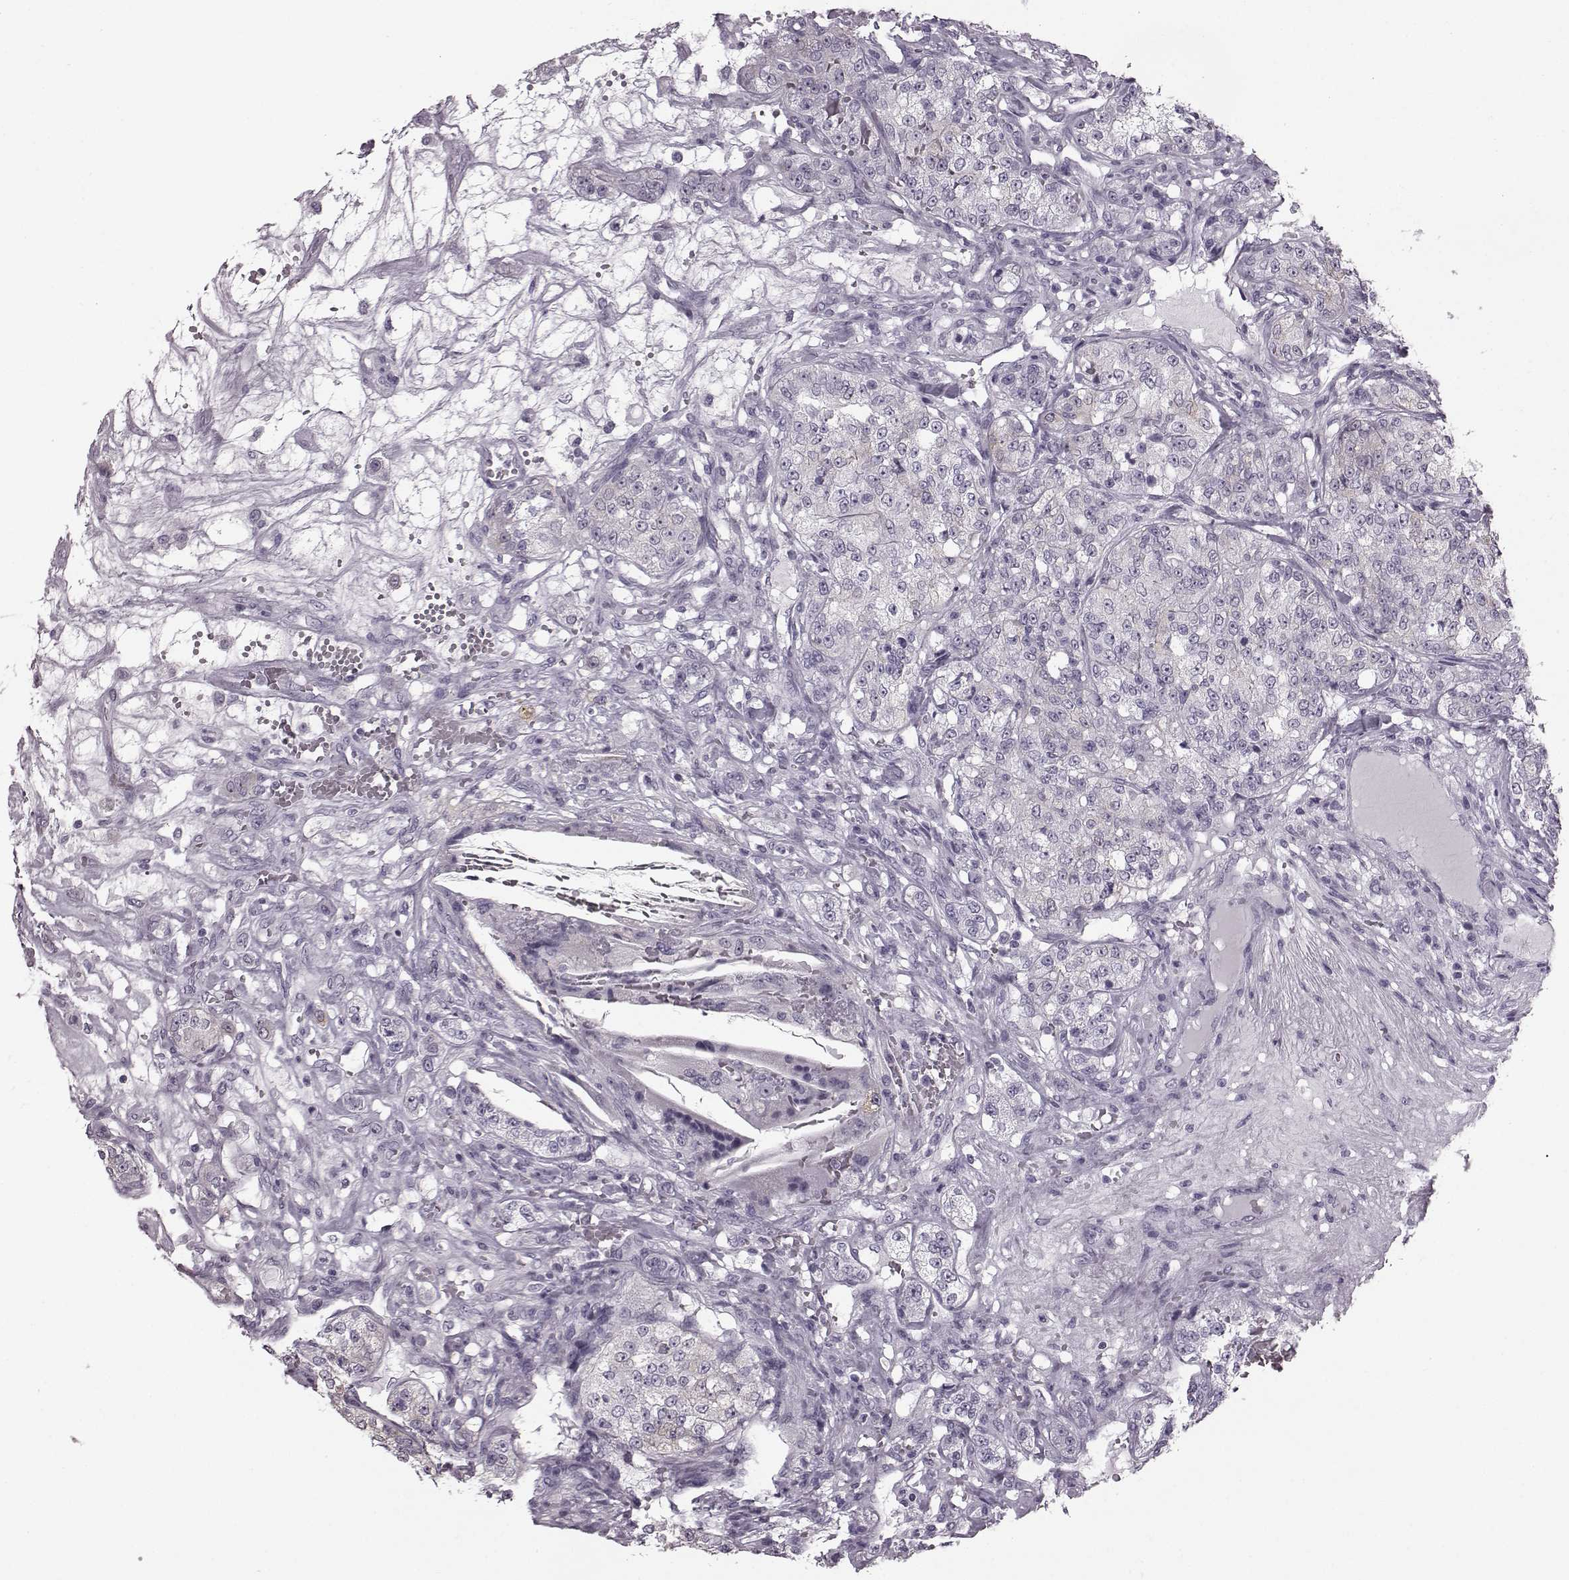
{"staining": {"intensity": "negative", "quantity": "none", "location": "none"}, "tissue": "renal cancer", "cell_type": "Tumor cells", "image_type": "cancer", "snomed": [{"axis": "morphology", "description": "Adenocarcinoma, NOS"}, {"axis": "topography", "description": "Kidney"}], "caption": "Immunohistochemistry (IHC) of human renal cancer shows no positivity in tumor cells.", "gene": "JSRP1", "patient": {"sex": "female", "age": 63}}